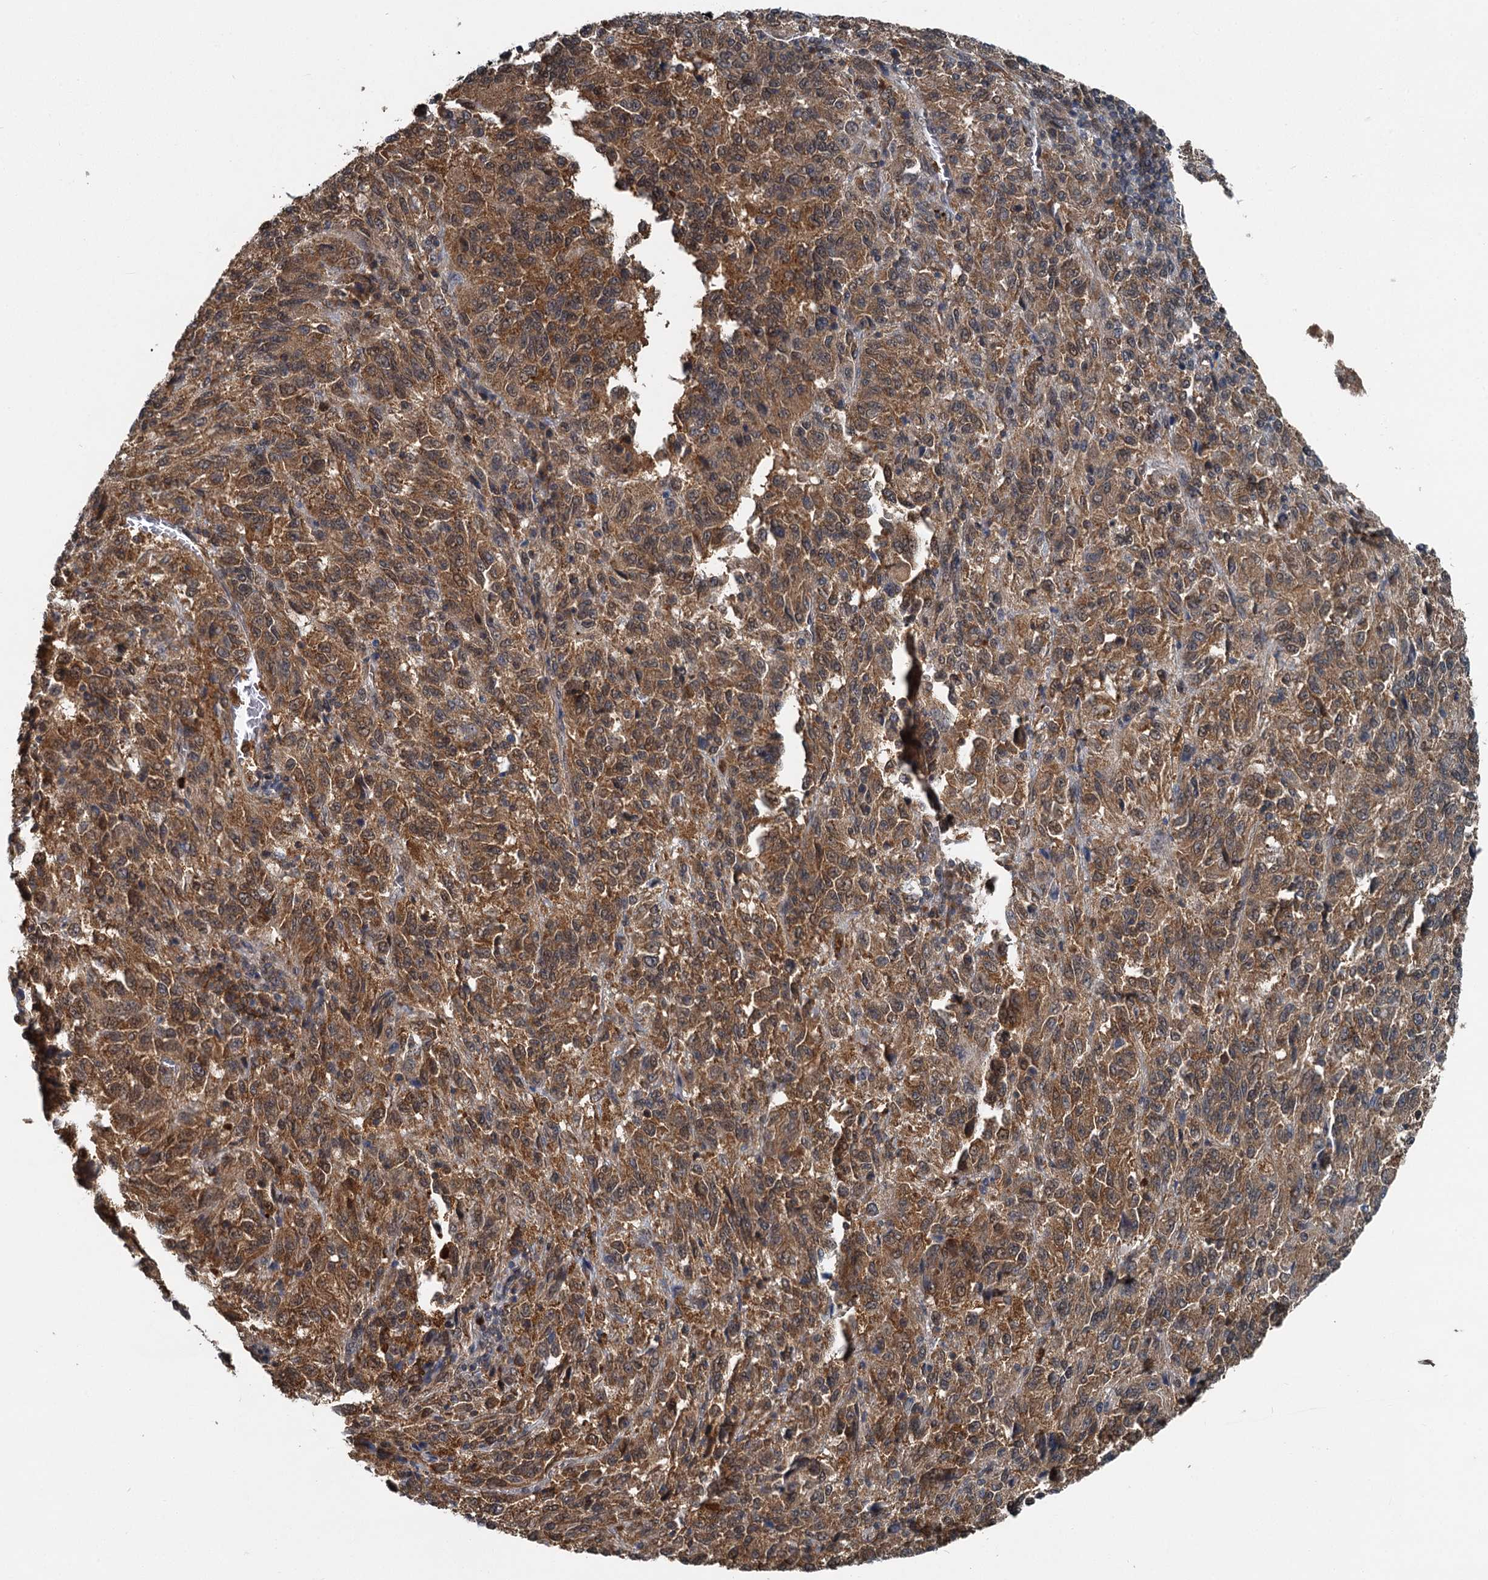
{"staining": {"intensity": "moderate", "quantity": ">75%", "location": "cytoplasmic/membranous"}, "tissue": "melanoma", "cell_type": "Tumor cells", "image_type": "cancer", "snomed": [{"axis": "morphology", "description": "Malignant melanoma, Metastatic site"}, {"axis": "topography", "description": "Lung"}], "caption": "Human malignant melanoma (metastatic site) stained with a brown dye exhibits moderate cytoplasmic/membranous positive staining in about >75% of tumor cells.", "gene": "GPI", "patient": {"sex": "male", "age": 64}}